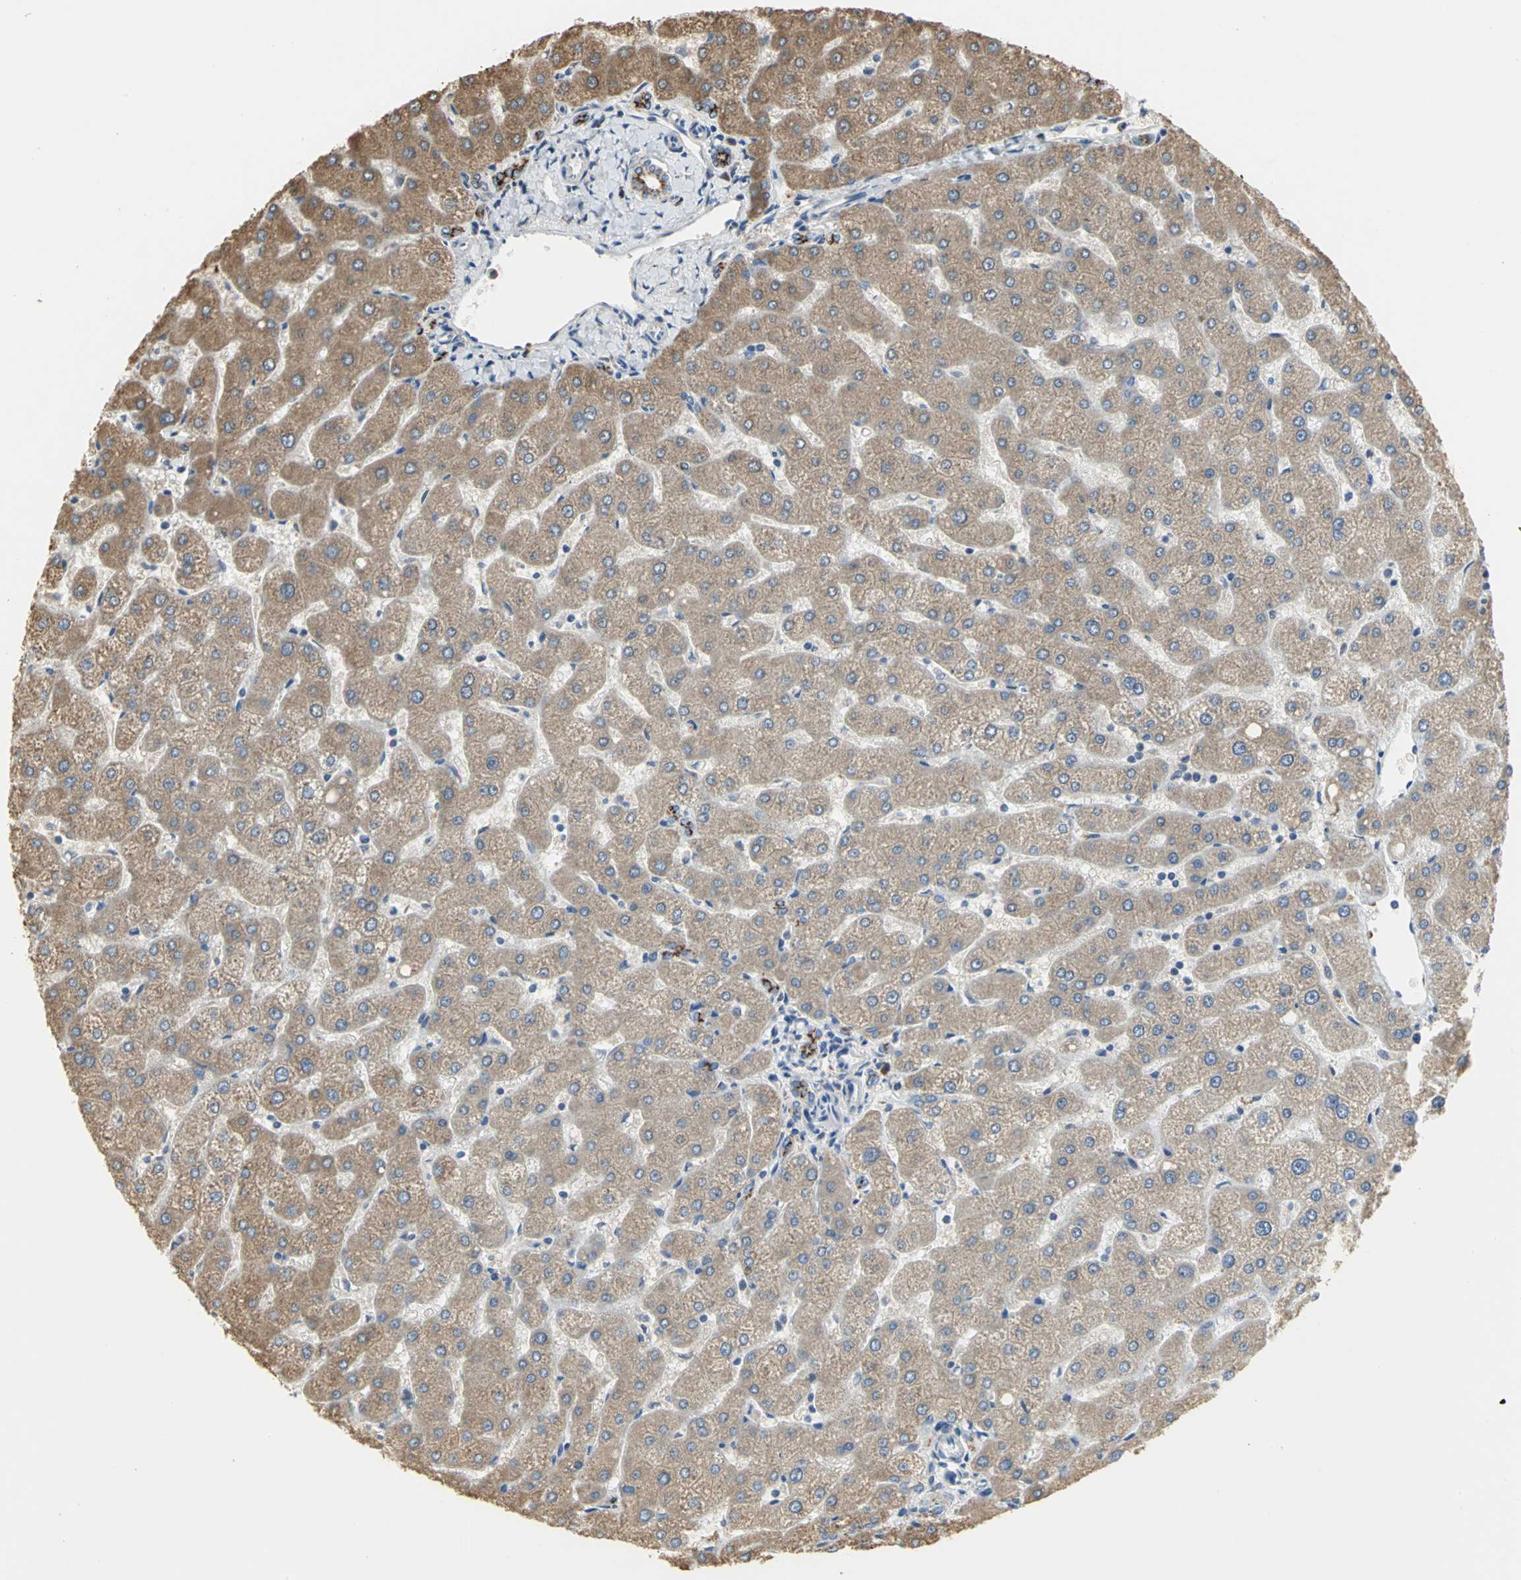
{"staining": {"intensity": "negative", "quantity": "none", "location": "none"}, "tissue": "liver", "cell_type": "Cholangiocytes", "image_type": "normal", "snomed": [{"axis": "morphology", "description": "Normal tissue, NOS"}, {"axis": "topography", "description": "Liver"}], "caption": "Protein analysis of unremarkable liver displays no significant staining in cholangiocytes. (IHC, brightfield microscopy, high magnification).", "gene": "SDF2L1", "patient": {"sex": "male", "age": 67}}